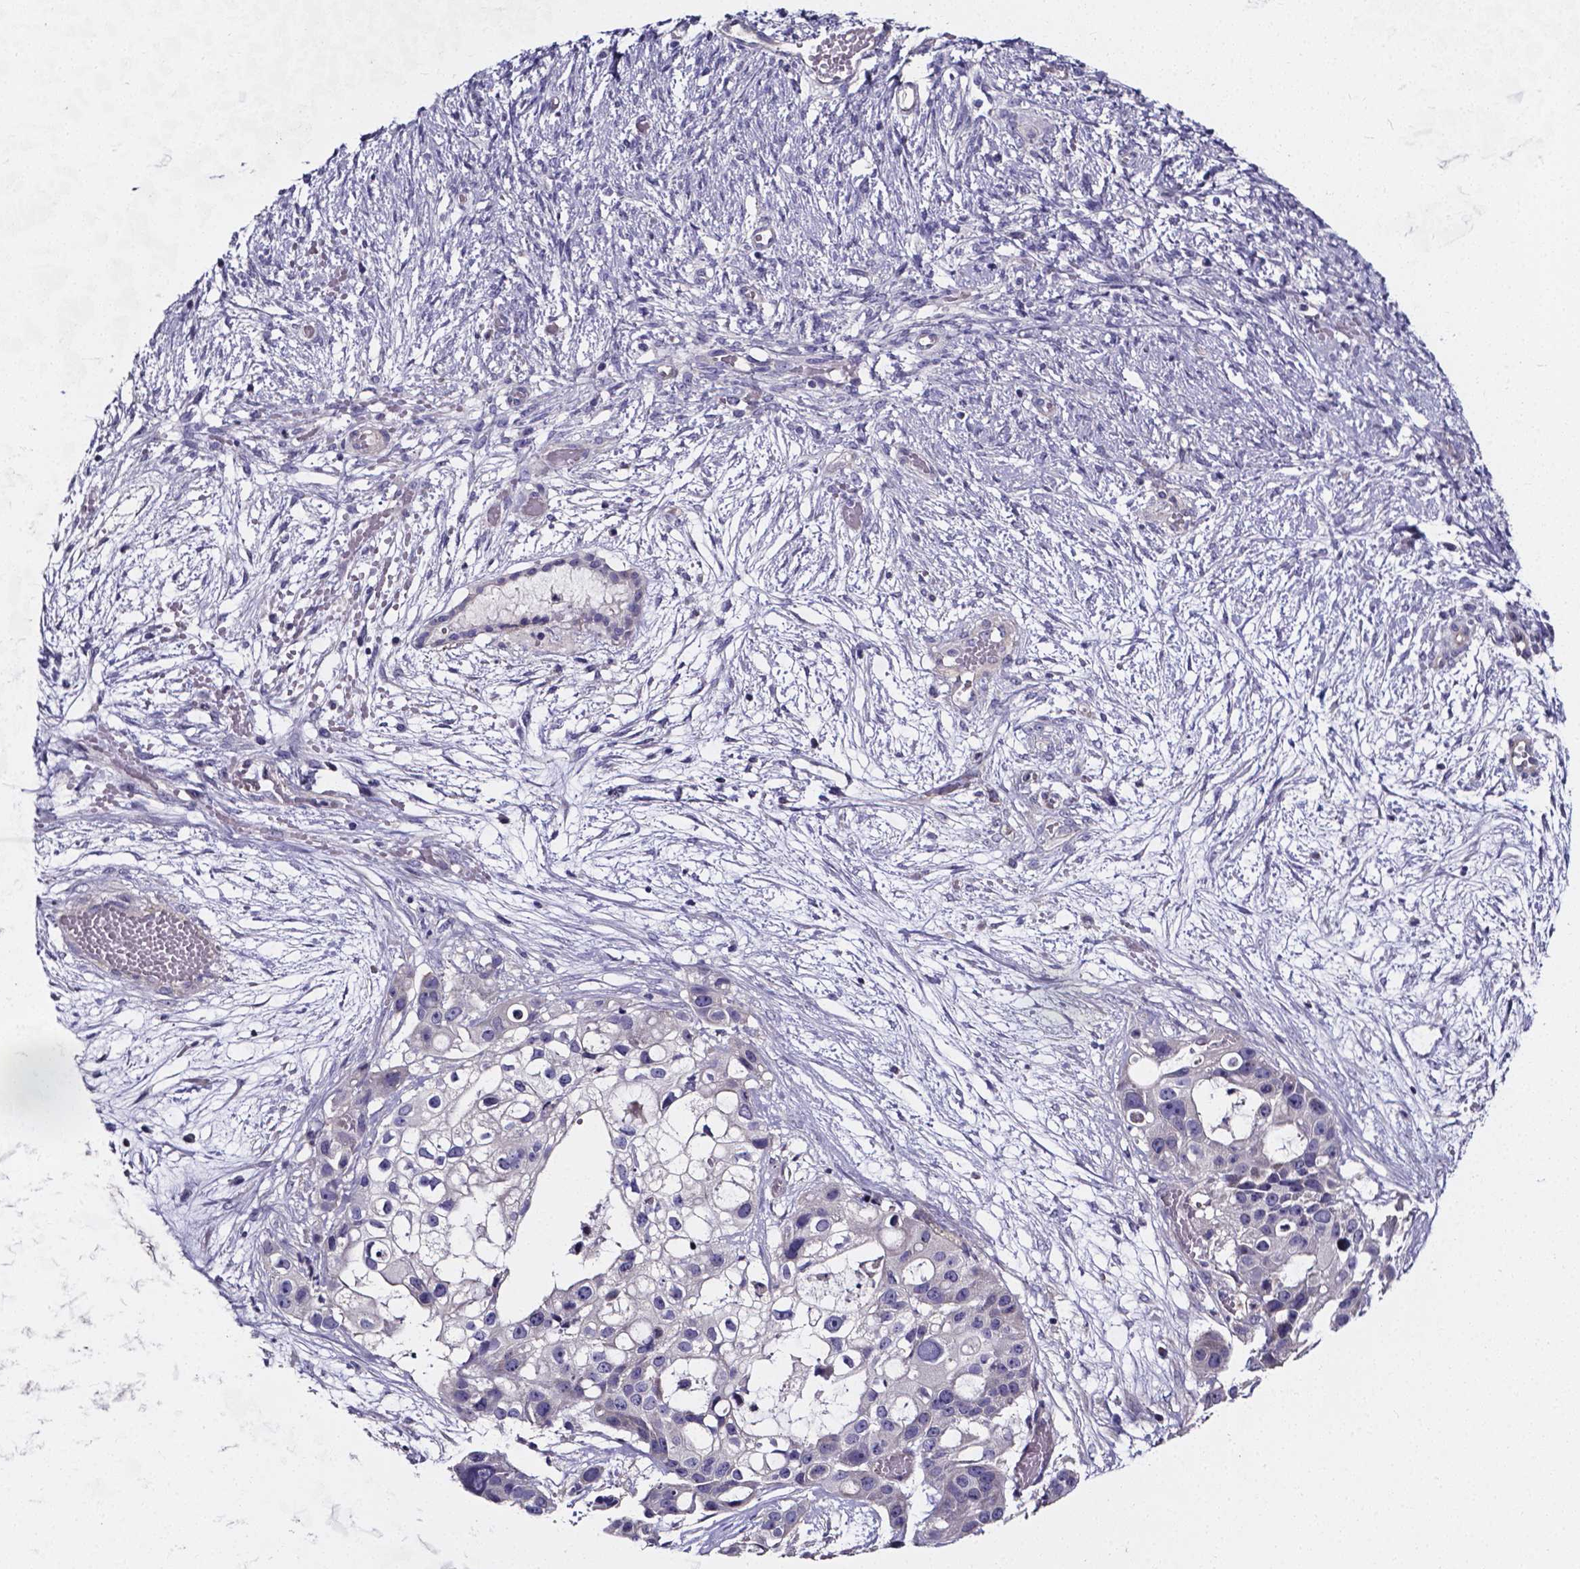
{"staining": {"intensity": "negative", "quantity": "none", "location": "none"}, "tissue": "ovarian cancer", "cell_type": "Tumor cells", "image_type": "cancer", "snomed": [{"axis": "morphology", "description": "Cystadenocarcinoma, serous, NOS"}, {"axis": "topography", "description": "Ovary"}], "caption": "Immunohistochemistry micrograph of neoplastic tissue: human ovarian serous cystadenocarcinoma stained with DAB (3,3'-diaminobenzidine) exhibits no significant protein positivity in tumor cells. (Stains: DAB (3,3'-diaminobenzidine) IHC with hematoxylin counter stain, Microscopy: brightfield microscopy at high magnification).", "gene": "CACNG8", "patient": {"sex": "female", "age": 56}}